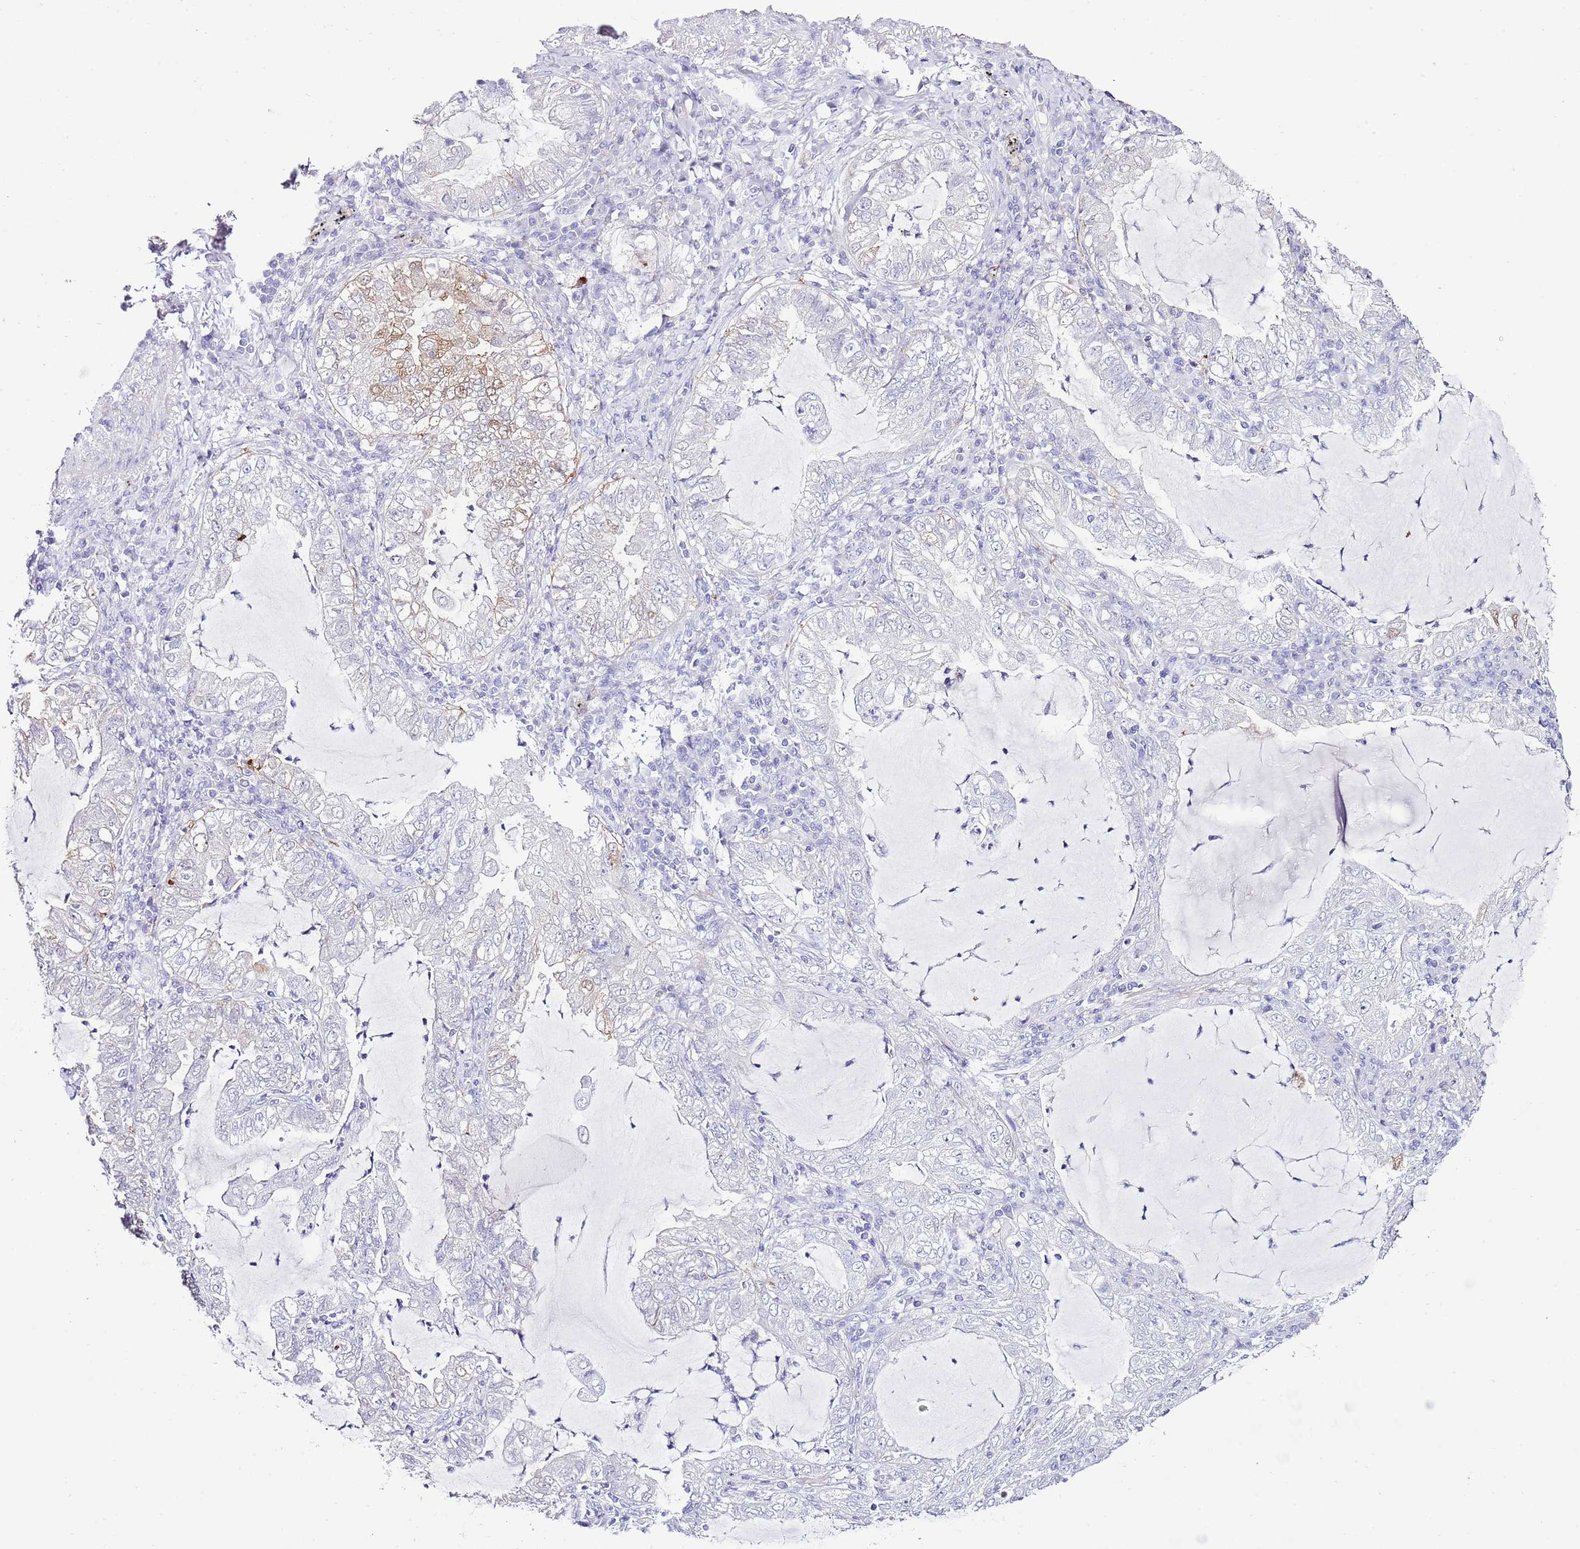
{"staining": {"intensity": "weak", "quantity": "<25%", "location": "cytoplasmic/membranous"}, "tissue": "lung cancer", "cell_type": "Tumor cells", "image_type": "cancer", "snomed": [{"axis": "morphology", "description": "Adenocarcinoma, NOS"}, {"axis": "topography", "description": "Lung"}], "caption": "Tumor cells are negative for brown protein staining in lung cancer.", "gene": "ALDH3A1", "patient": {"sex": "female", "age": 73}}